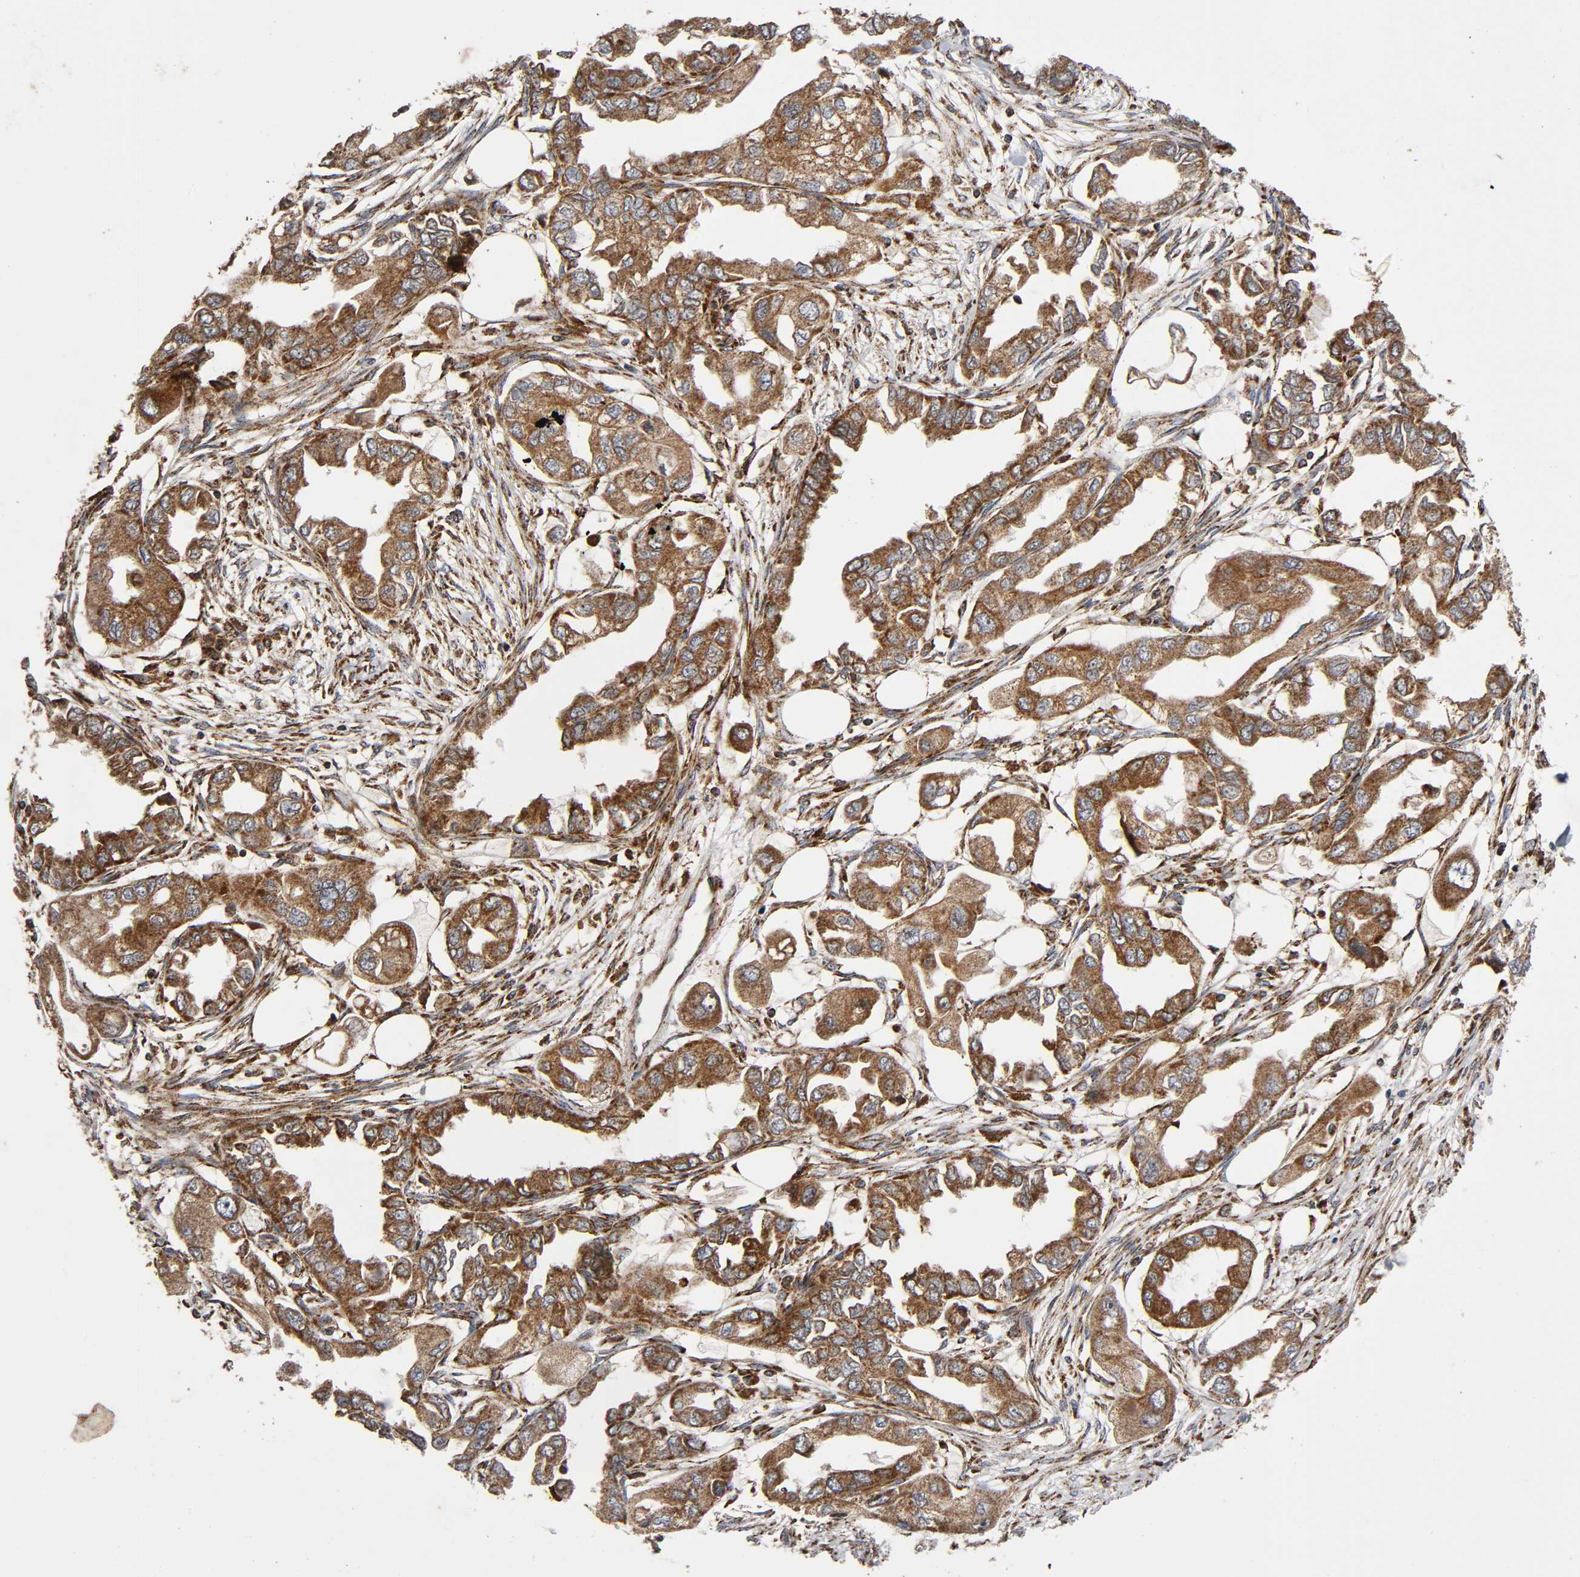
{"staining": {"intensity": "moderate", "quantity": ">75%", "location": "cytoplasmic/membranous"}, "tissue": "endometrial cancer", "cell_type": "Tumor cells", "image_type": "cancer", "snomed": [{"axis": "morphology", "description": "Adenocarcinoma, NOS"}, {"axis": "topography", "description": "Endometrium"}], "caption": "Endometrial cancer stained with IHC reveals moderate cytoplasmic/membranous expression in about >75% of tumor cells.", "gene": "MAP3K1", "patient": {"sex": "female", "age": 67}}